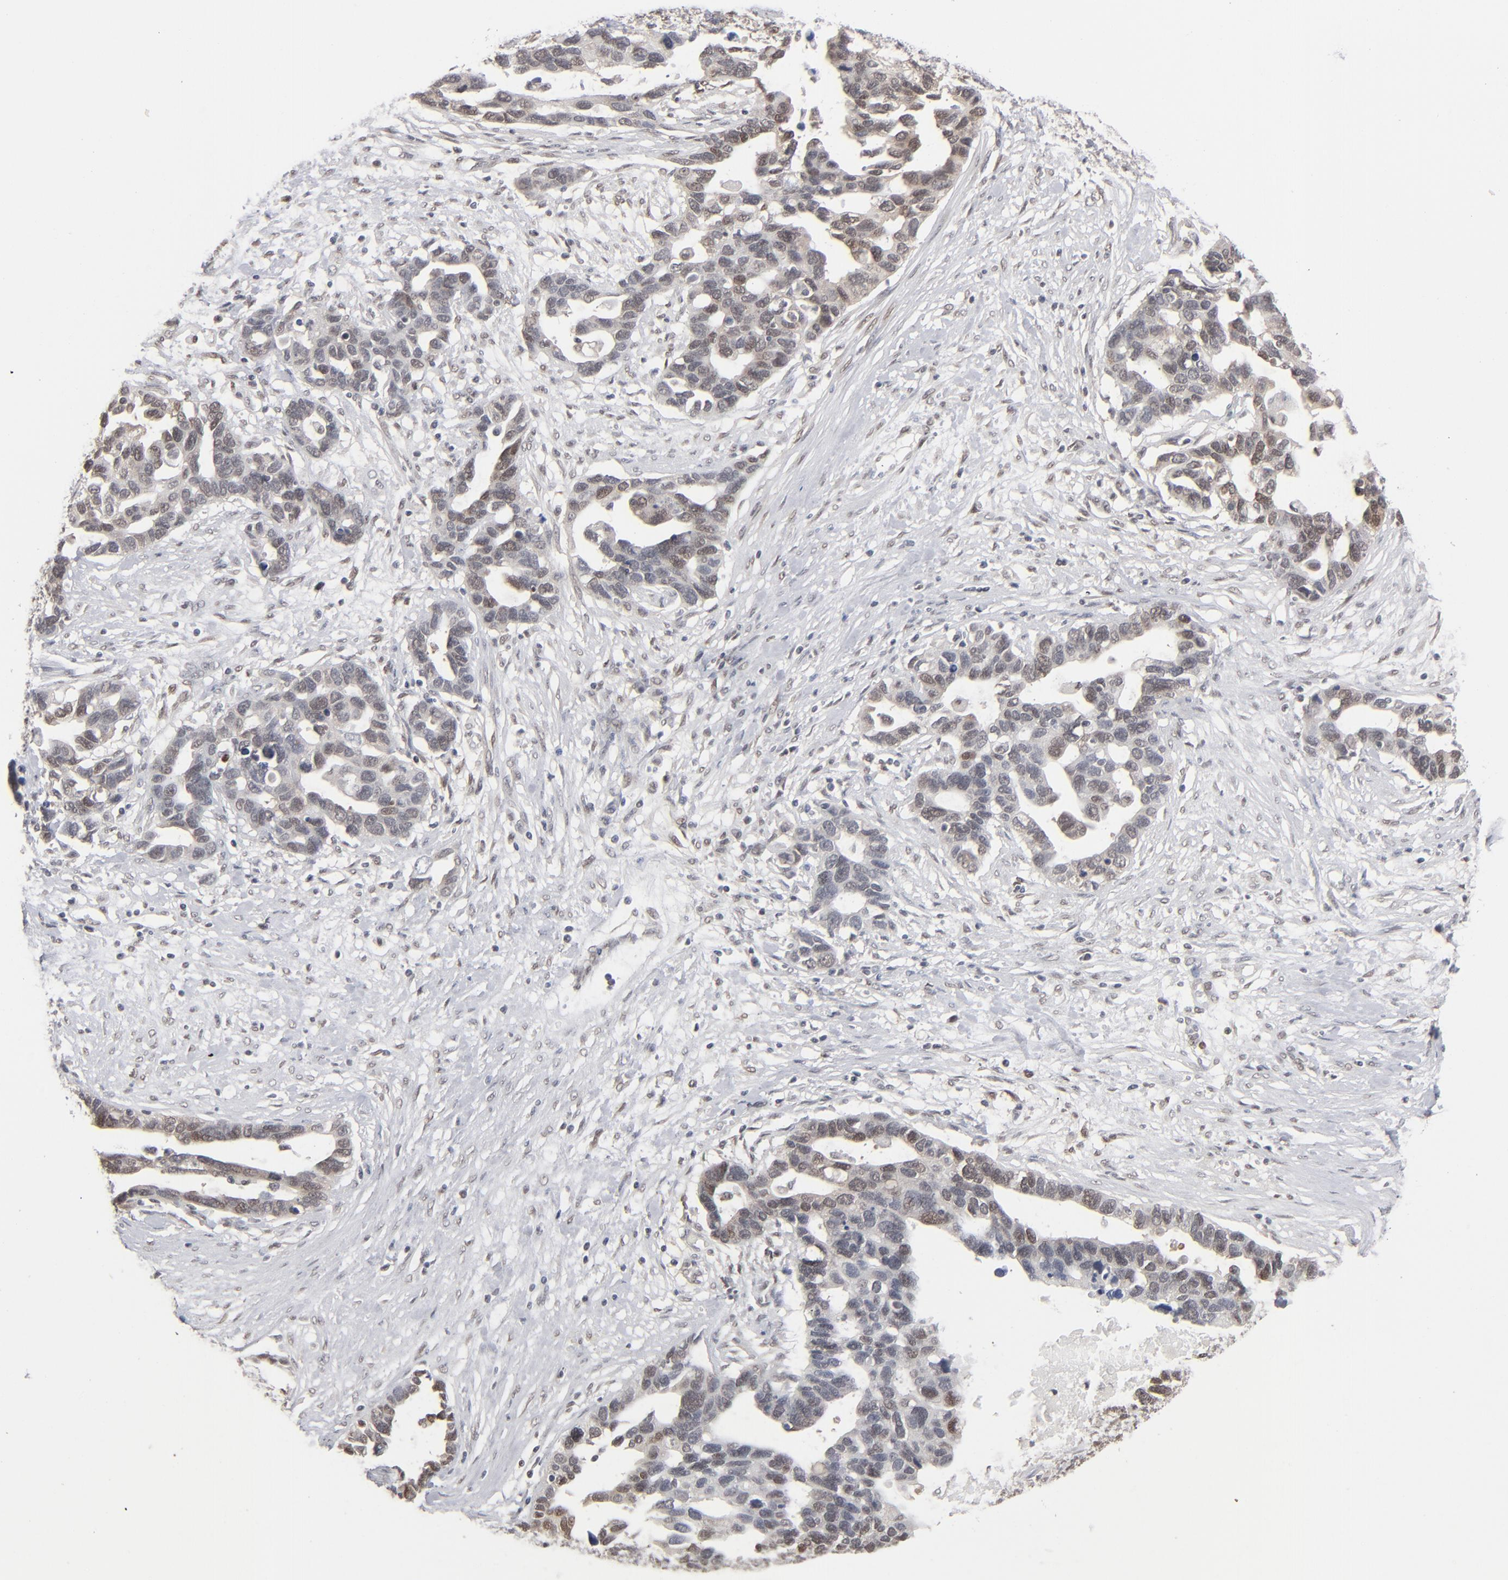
{"staining": {"intensity": "weak", "quantity": "<25%", "location": "cytoplasmic/membranous,nuclear"}, "tissue": "ovarian cancer", "cell_type": "Tumor cells", "image_type": "cancer", "snomed": [{"axis": "morphology", "description": "Cystadenocarcinoma, serous, NOS"}, {"axis": "topography", "description": "Ovary"}], "caption": "Immunohistochemical staining of ovarian cancer (serous cystadenocarcinoma) shows no significant expression in tumor cells.", "gene": "IRF9", "patient": {"sex": "female", "age": 54}}